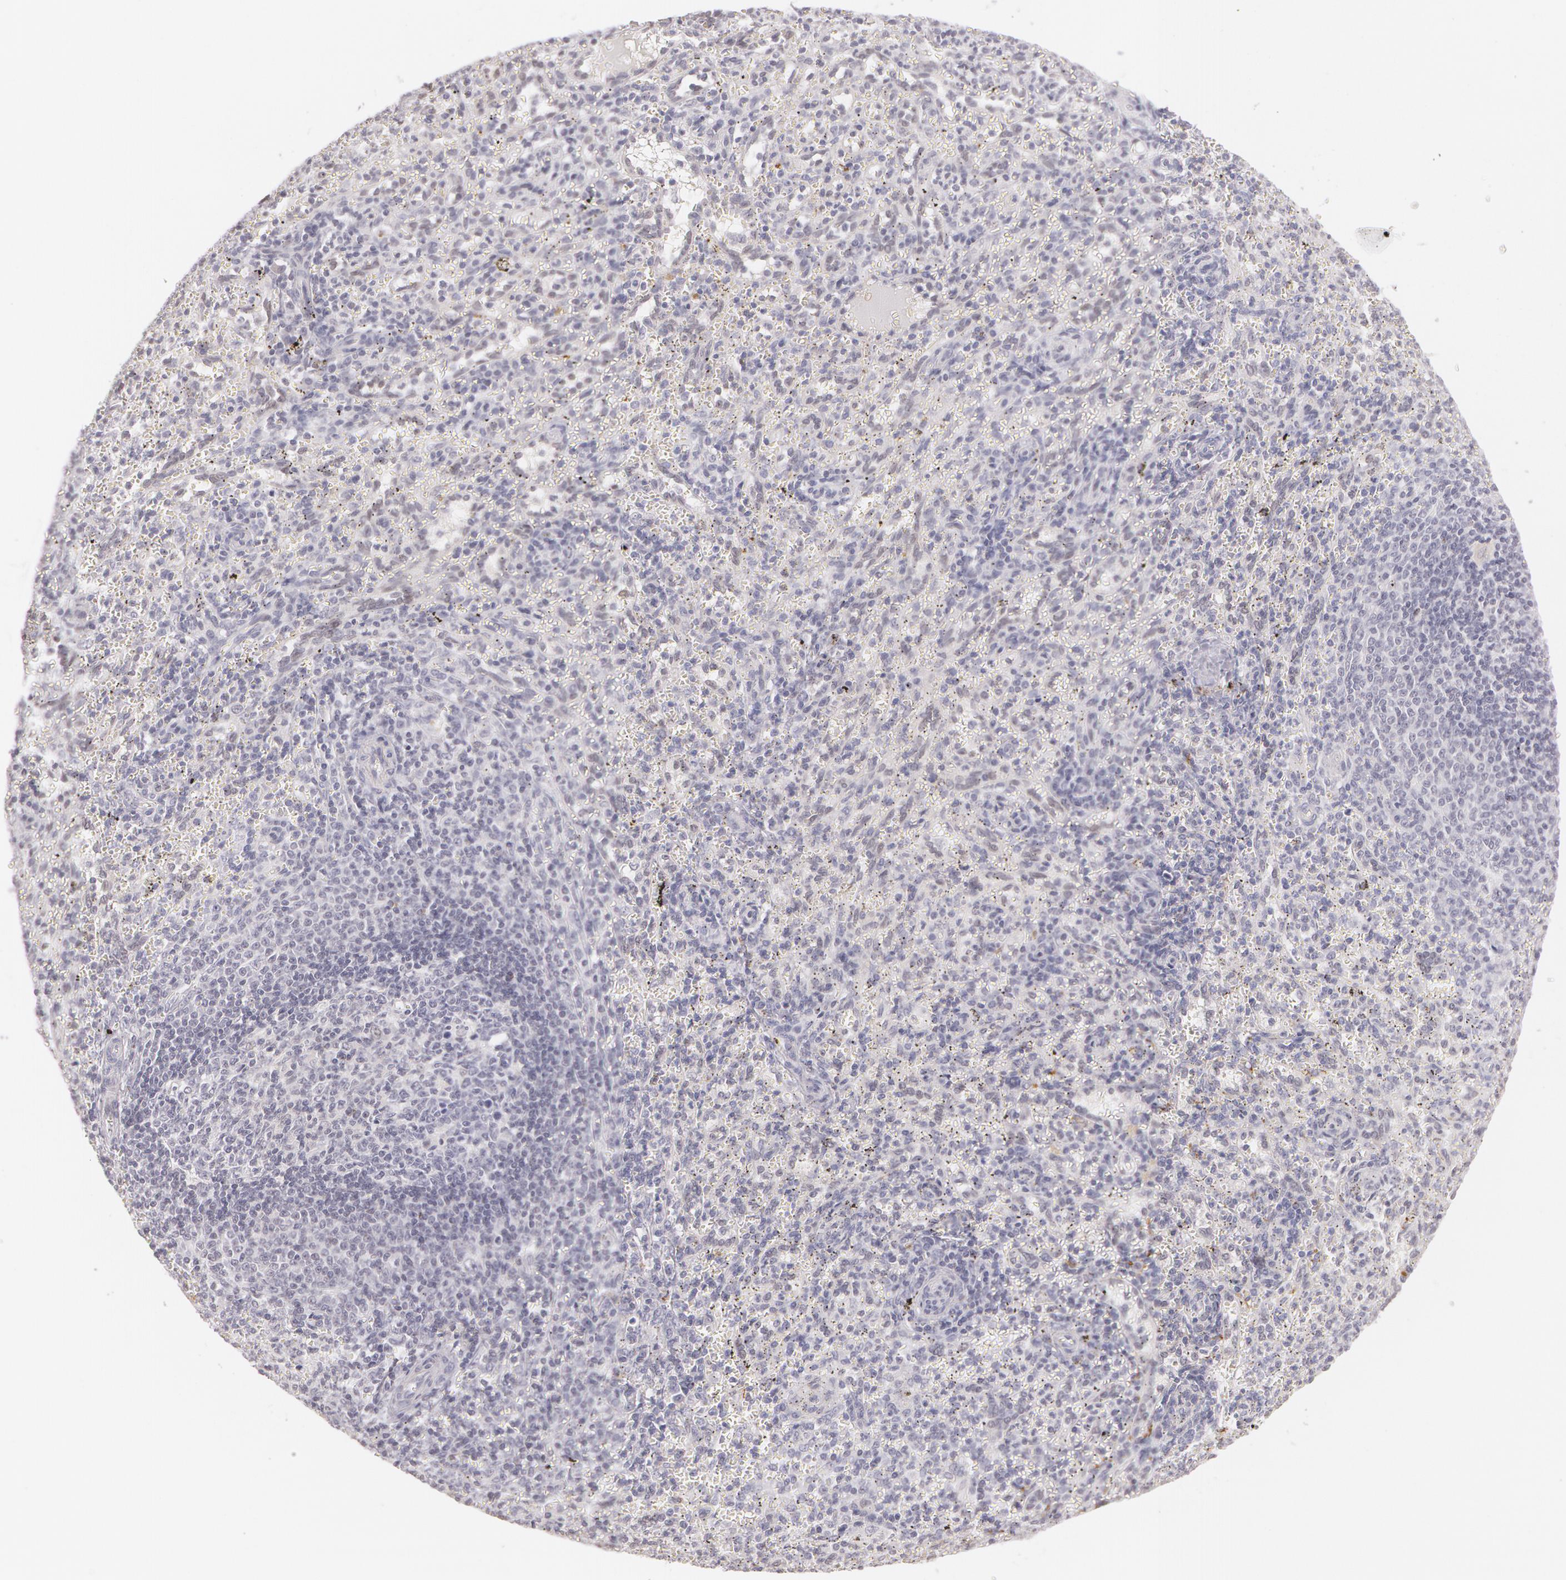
{"staining": {"intensity": "negative", "quantity": "none", "location": "none"}, "tissue": "spleen", "cell_type": "Cells in red pulp", "image_type": "normal", "snomed": [{"axis": "morphology", "description": "Normal tissue, NOS"}, {"axis": "topography", "description": "Spleen"}], "caption": "An immunohistochemistry (IHC) image of benign spleen is shown. There is no staining in cells in red pulp of spleen.", "gene": "LBP", "patient": {"sex": "female", "age": 10}}